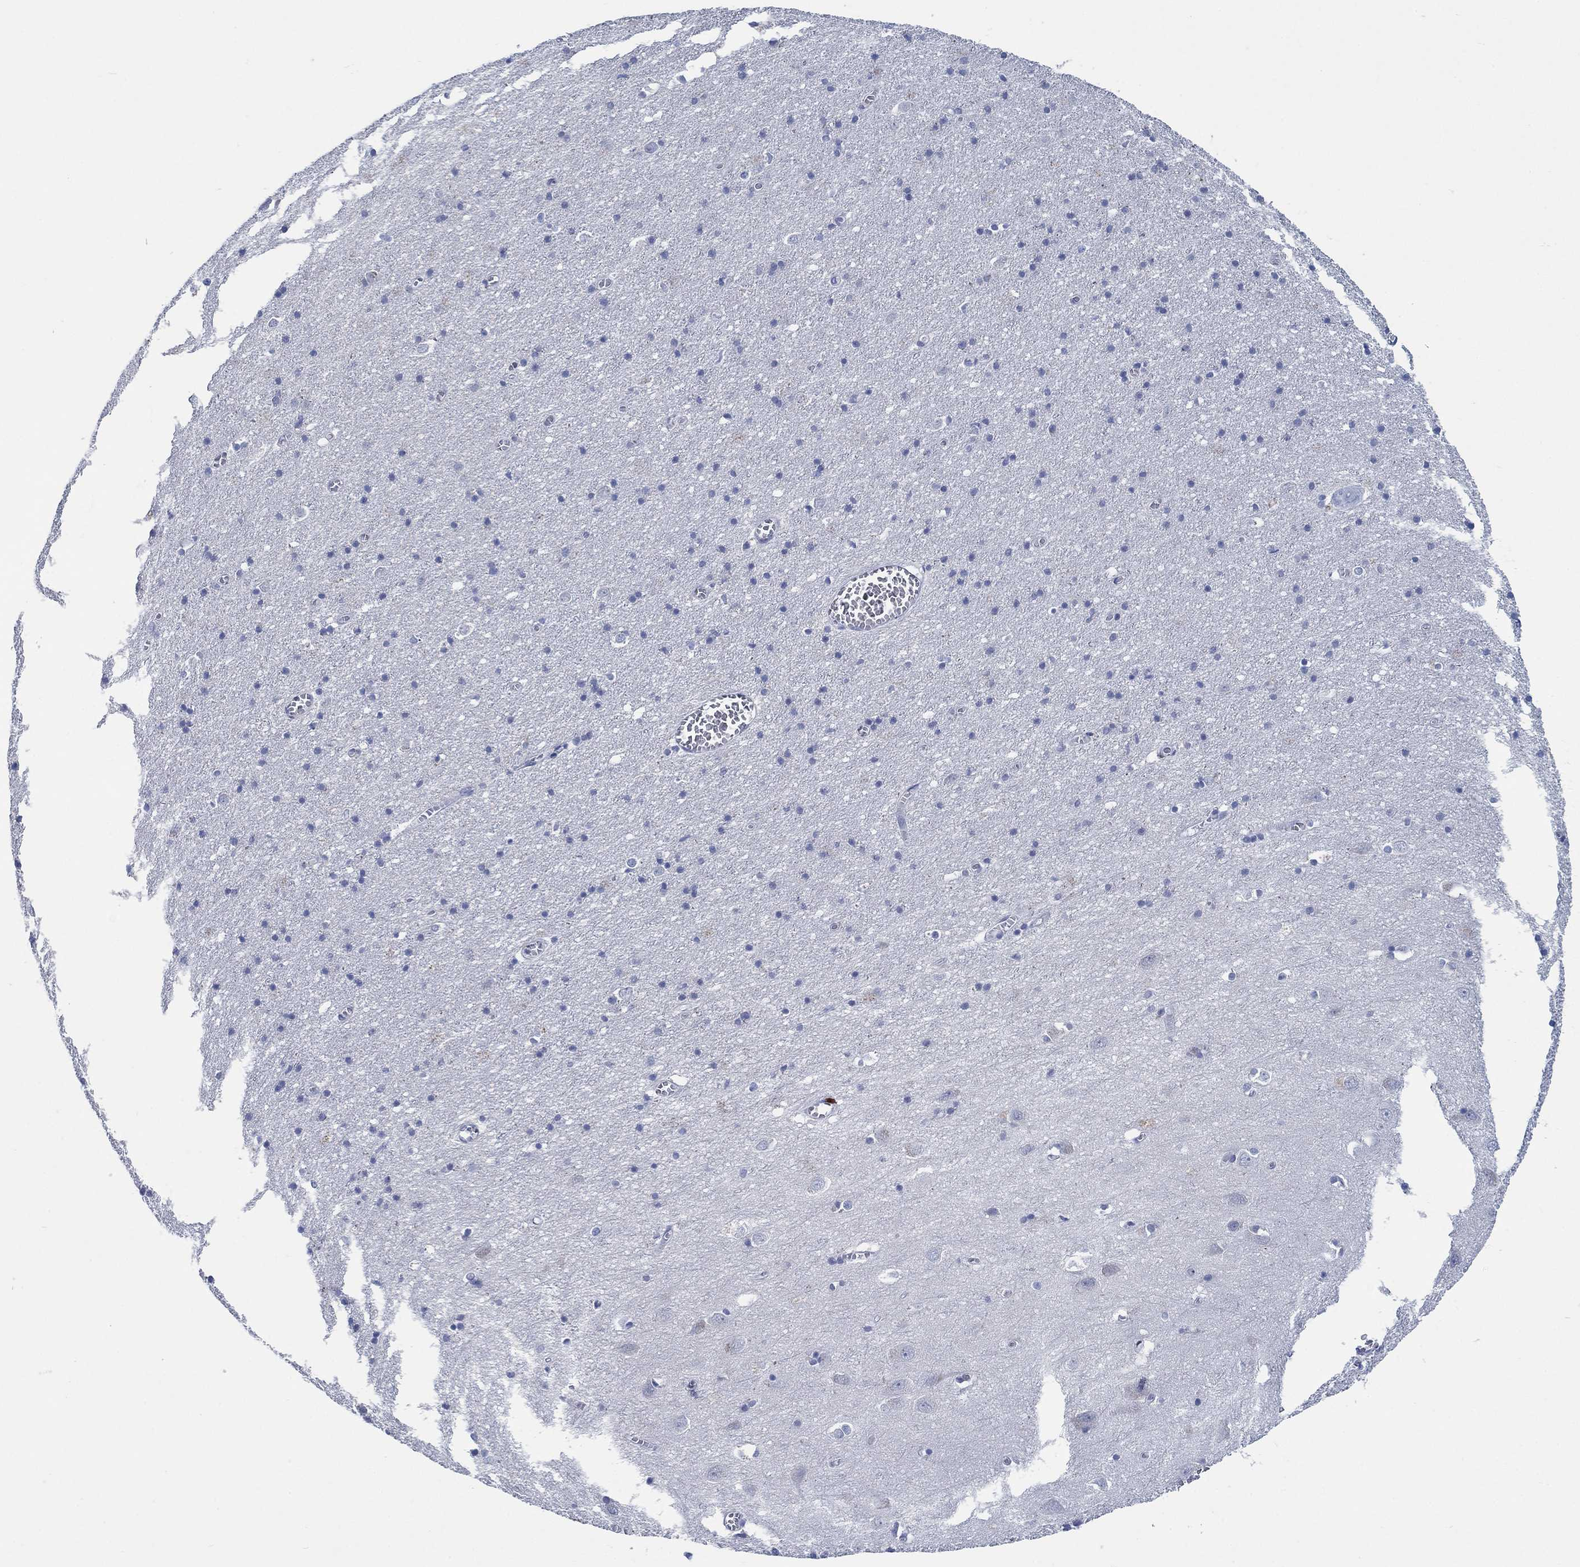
{"staining": {"intensity": "negative", "quantity": "none", "location": "none"}, "tissue": "cerebral cortex", "cell_type": "Endothelial cells", "image_type": "normal", "snomed": [{"axis": "morphology", "description": "Normal tissue, NOS"}, {"axis": "topography", "description": "Cerebral cortex"}], "caption": "The image exhibits no staining of endothelial cells in benign cerebral cortex. (Immunohistochemistry (ihc), brightfield microscopy, high magnification).", "gene": "ENSG00000251537", "patient": {"sex": "male", "age": 70}}